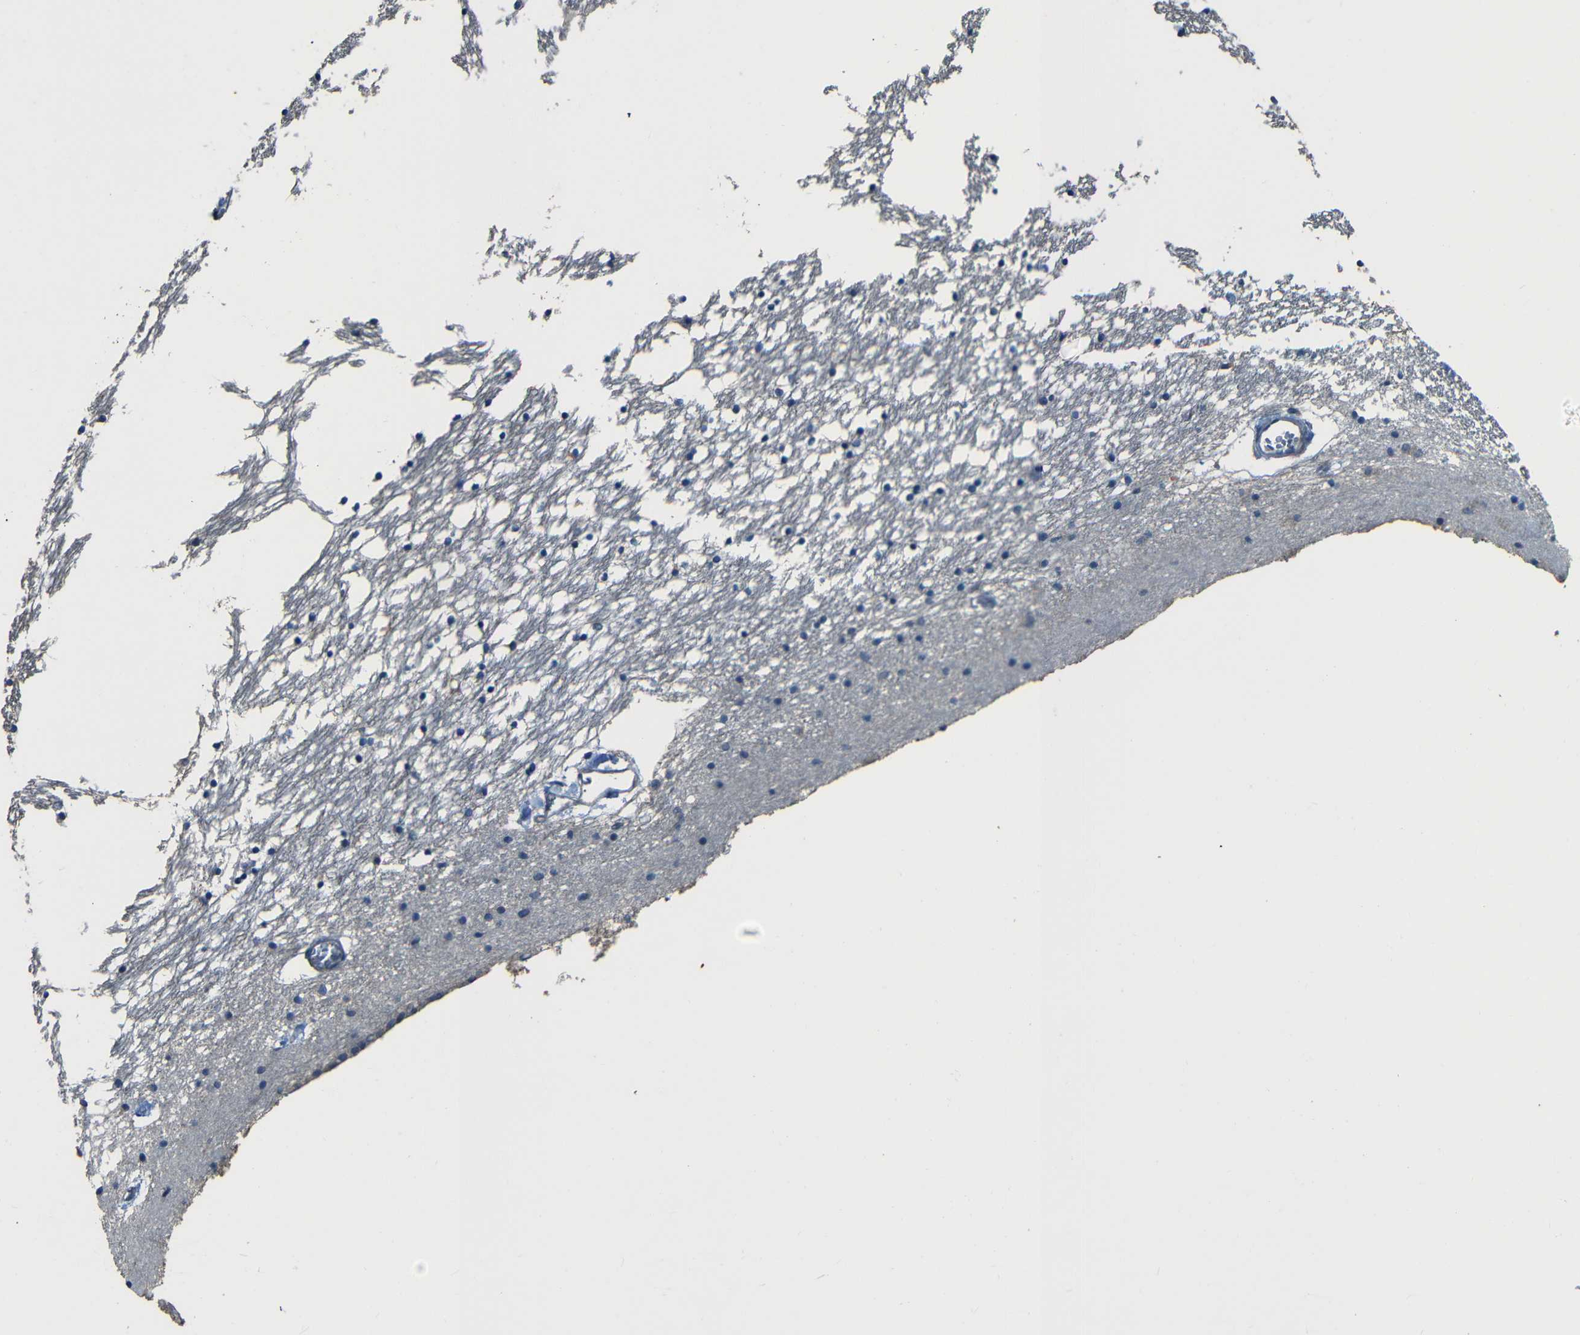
{"staining": {"intensity": "negative", "quantity": "none", "location": "none"}, "tissue": "caudate", "cell_type": "Glial cells", "image_type": "normal", "snomed": [{"axis": "morphology", "description": "Normal tissue, NOS"}, {"axis": "topography", "description": "Lateral ventricle wall"}], "caption": "This is a micrograph of immunohistochemistry staining of benign caudate, which shows no staining in glial cells. (Stains: DAB immunohistochemistry (IHC) with hematoxylin counter stain, Microscopy: brightfield microscopy at high magnification).", "gene": "SLA", "patient": {"sex": "male", "age": 45}}